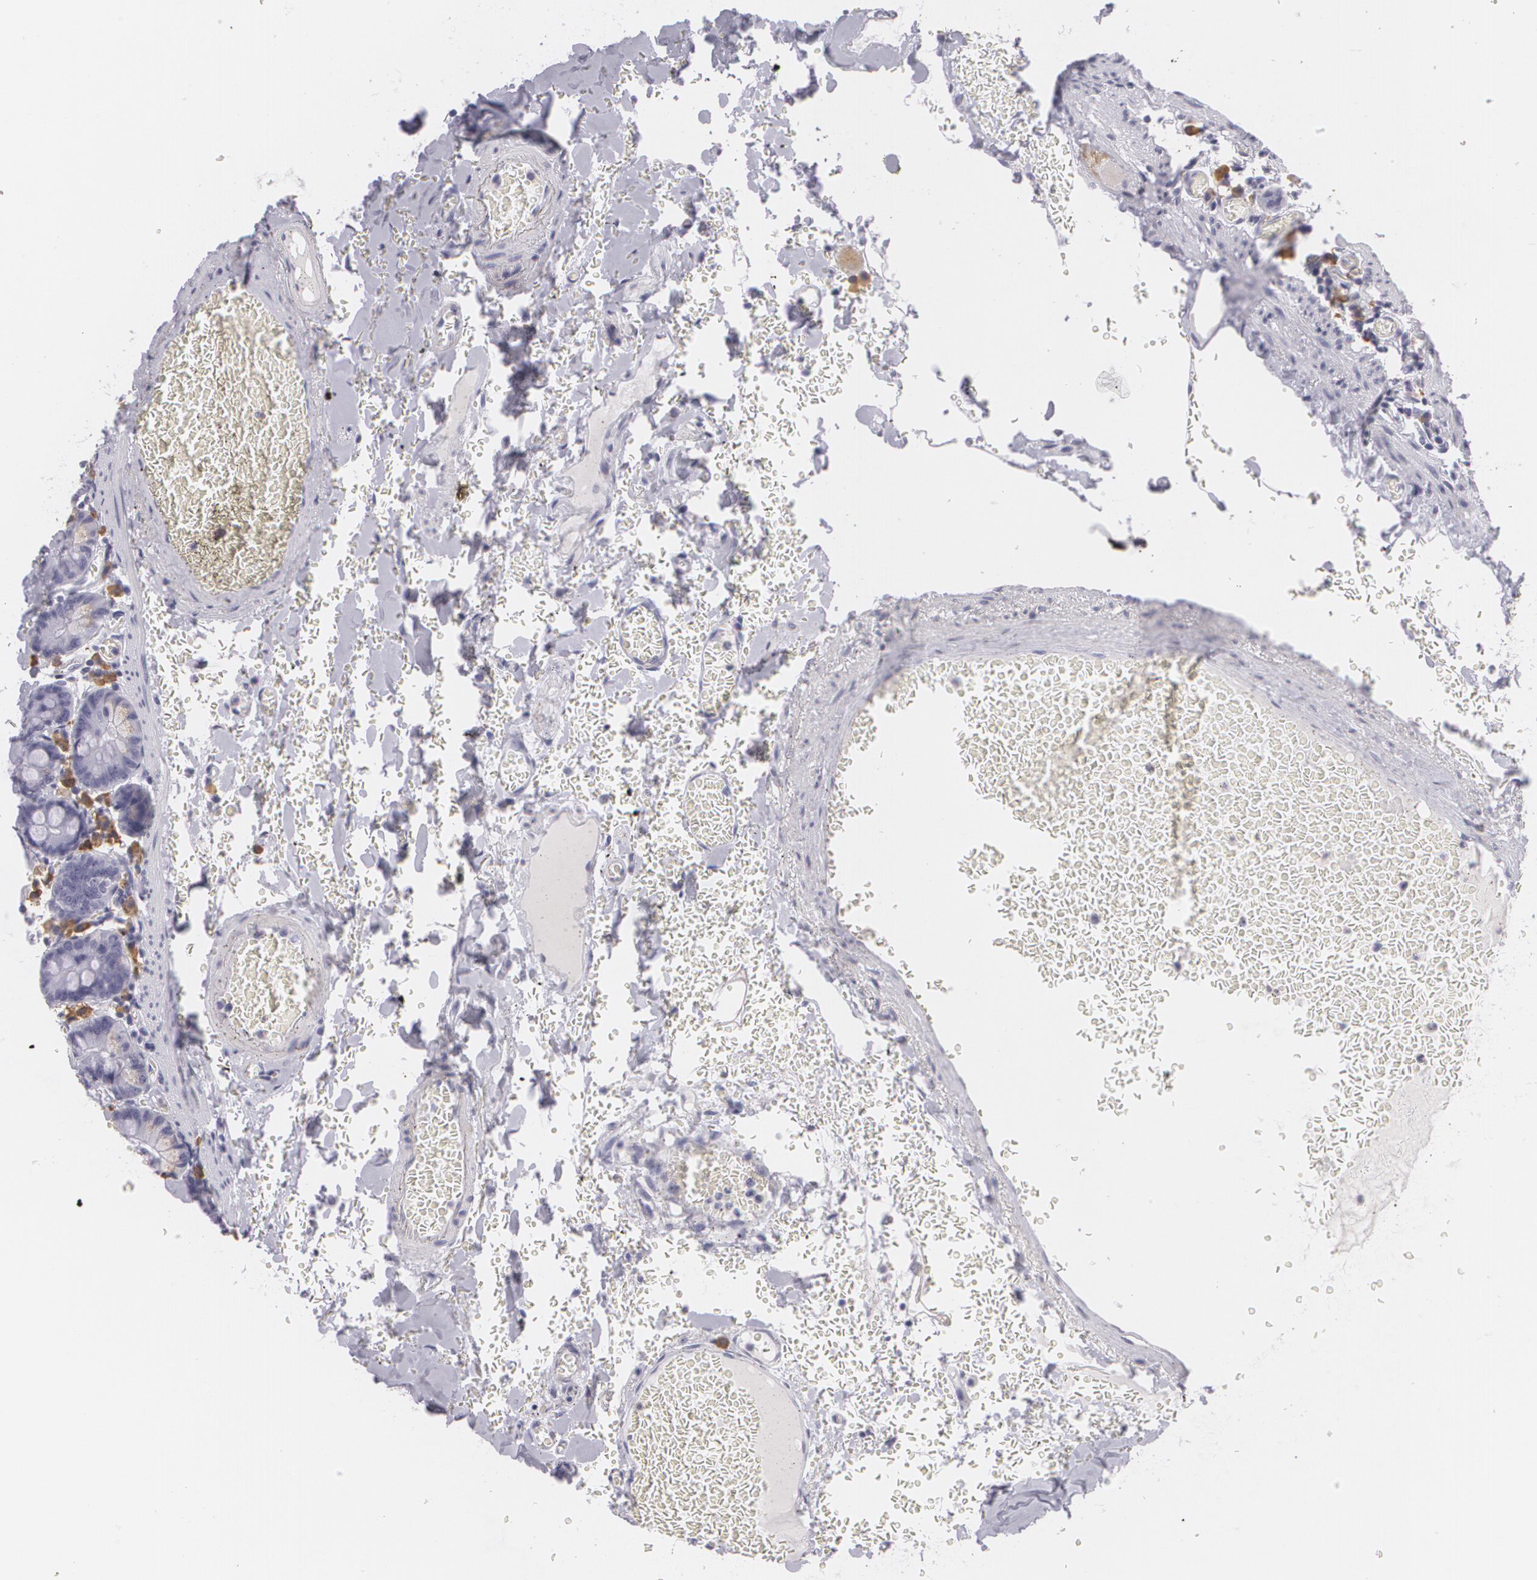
{"staining": {"intensity": "negative", "quantity": "none", "location": "none"}, "tissue": "small intestine", "cell_type": "Glandular cells", "image_type": "normal", "snomed": [{"axis": "morphology", "description": "Normal tissue, NOS"}, {"axis": "topography", "description": "Small intestine"}], "caption": "DAB immunohistochemical staining of benign small intestine reveals no significant positivity in glandular cells.", "gene": "MAP2", "patient": {"sex": "male", "age": 71}}